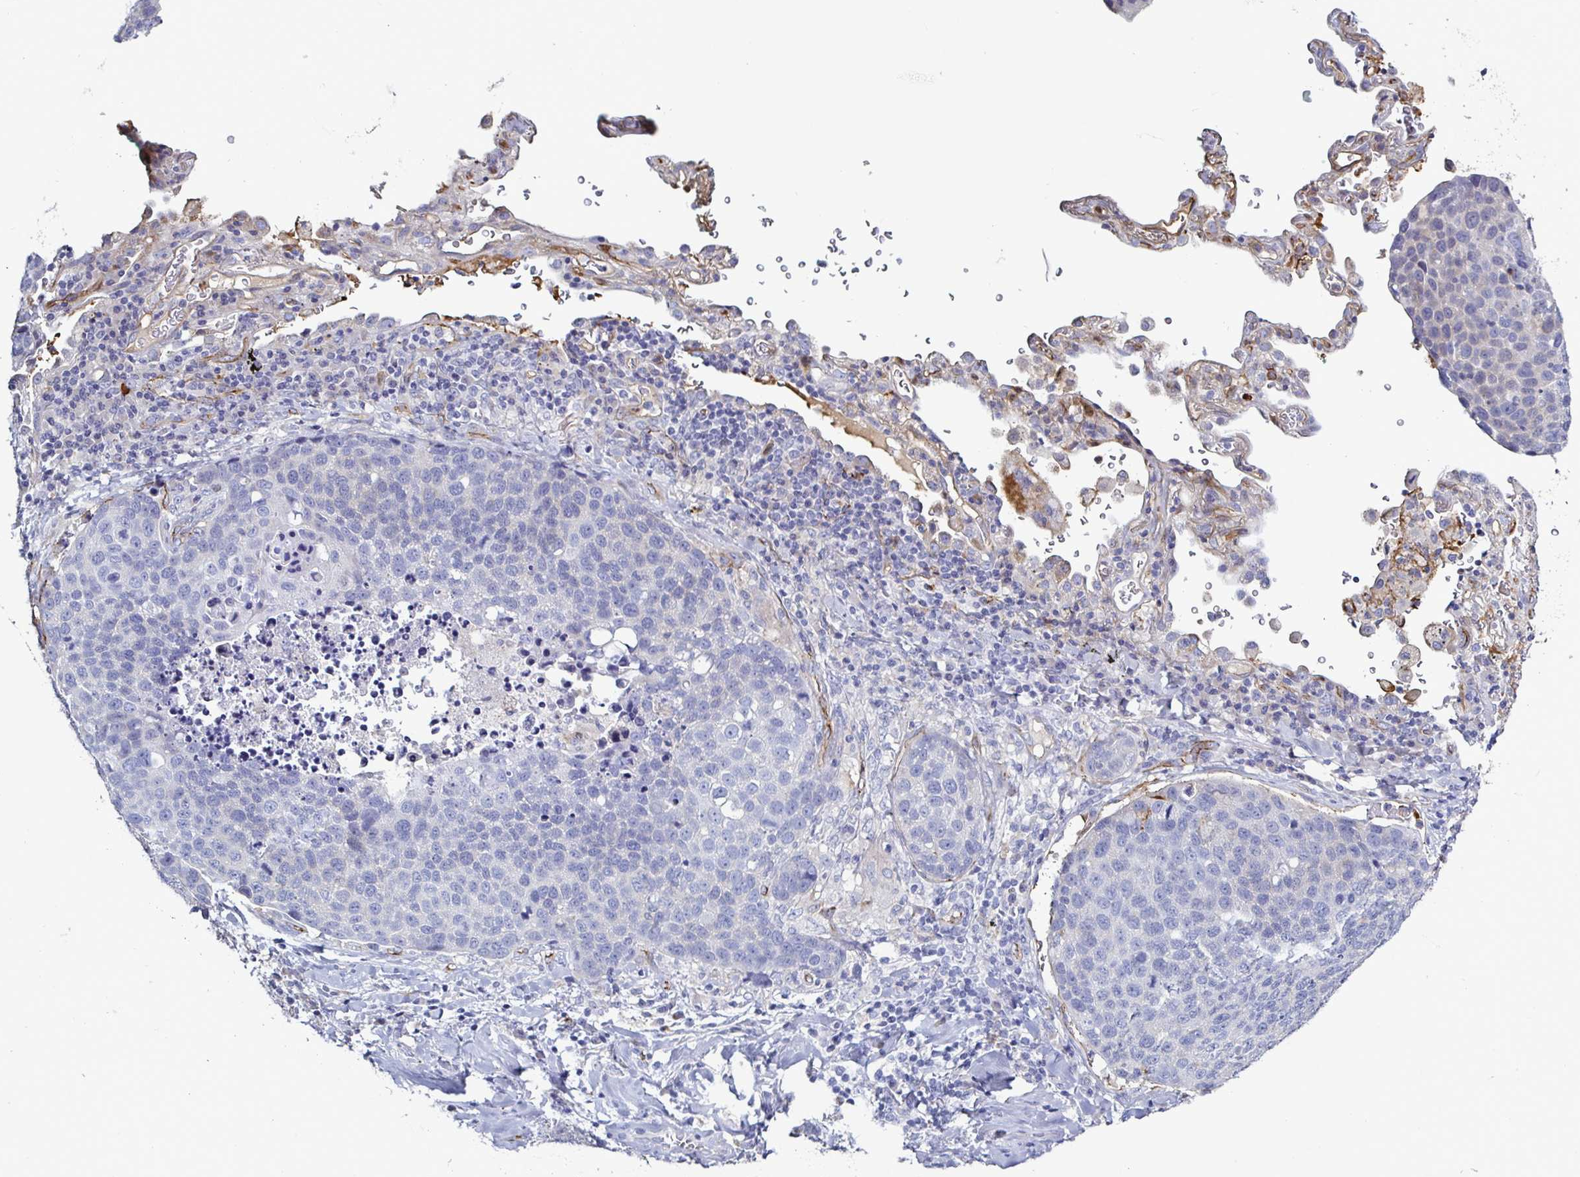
{"staining": {"intensity": "negative", "quantity": "none", "location": "none"}, "tissue": "lung cancer", "cell_type": "Tumor cells", "image_type": "cancer", "snomed": [{"axis": "morphology", "description": "Squamous cell carcinoma, NOS"}, {"axis": "topography", "description": "Lymph node"}, {"axis": "topography", "description": "Lung"}], "caption": "Micrograph shows no significant protein staining in tumor cells of squamous cell carcinoma (lung).", "gene": "ACSBG2", "patient": {"sex": "male", "age": 61}}